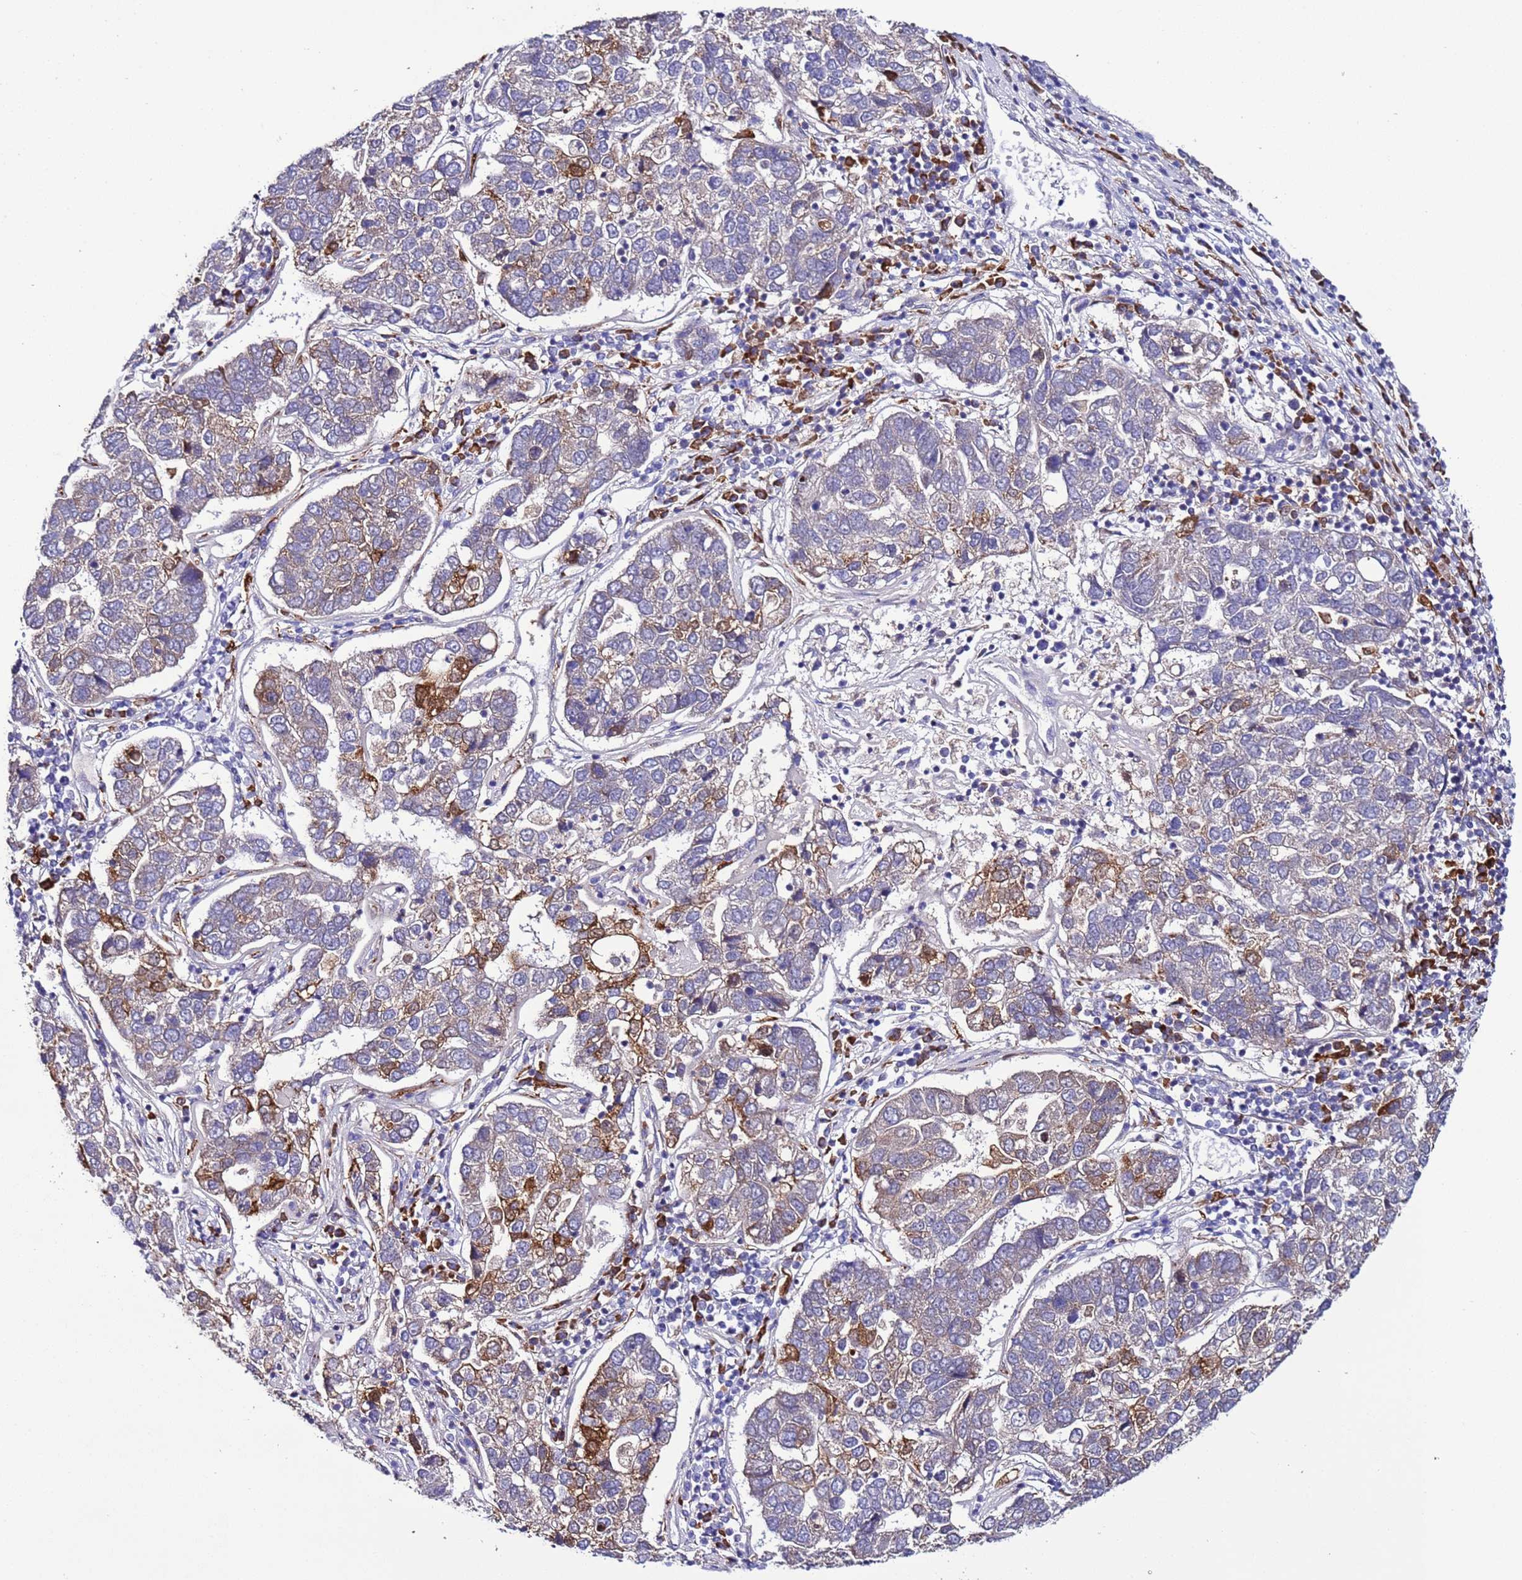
{"staining": {"intensity": "moderate", "quantity": "<25%", "location": "cytoplasmic/membranous"}, "tissue": "pancreatic cancer", "cell_type": "Tumor cells", "image_type": "cancer", "snomed": [{"axis": "morphology", "description": "Adenocarcinoma, NOS"}, {"axis": "topography", "description": "Pancreas"}], "caption": "Human adenocarcinoma (pancreatic) stained for a protein (brown) displays moderate cytoplasmic/membranous positive positivity in about <25% of tumor cells.", "gene": "SPCS1", "patient": {"sex": "female", "age": 61}}